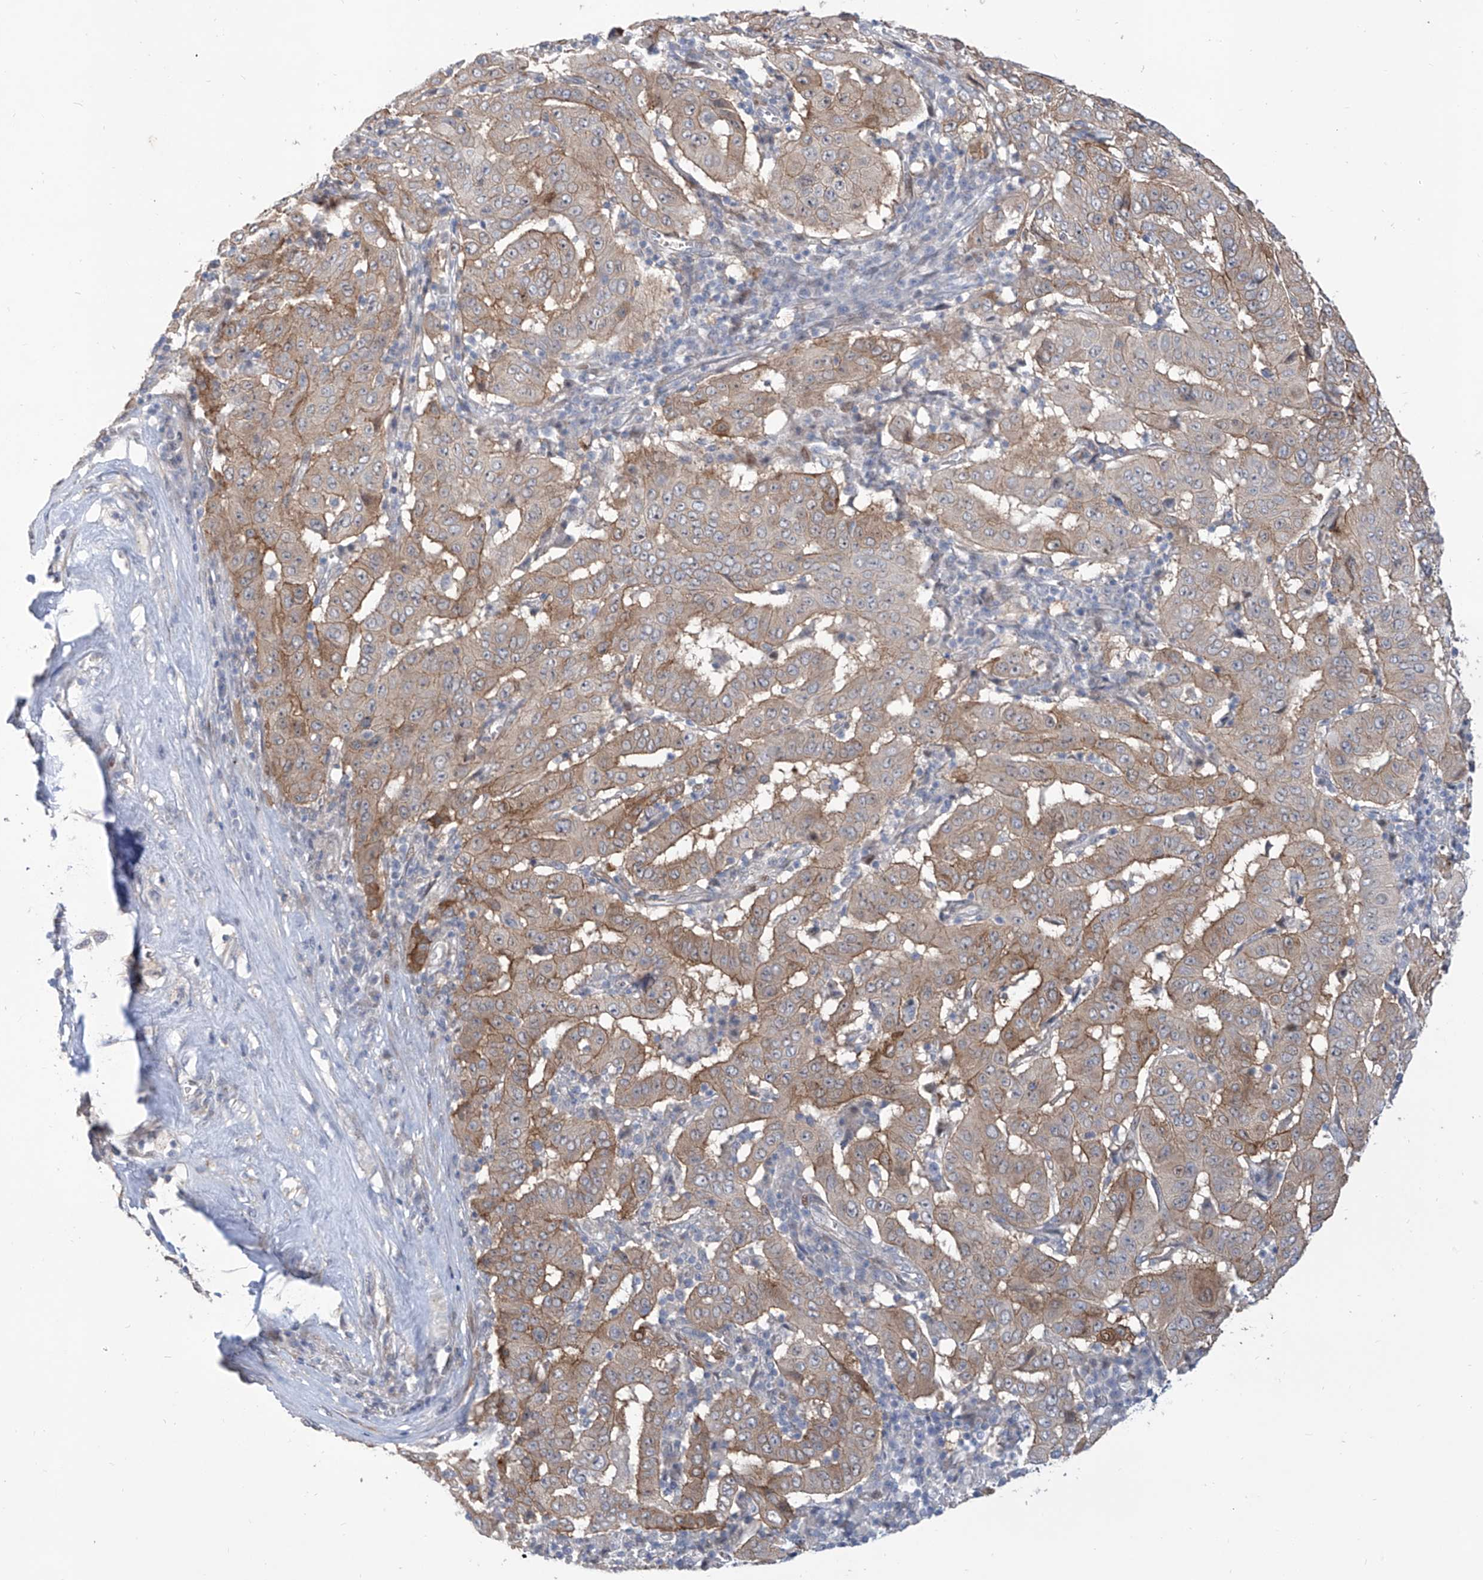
{"staining": {"intensity": "moderate", "quantity": "25%-75%", "location": "cytoplasmic/membranous"}, "tissue": "pancreatic cancer", "cell_type": "Tumor cells", "image_type": "cancer", "snomed": [{"axis": "morphology", "description": "Adenocarcinoma, NOS"}, {"axis": "topography", "description": "Pancreas"}], "caption": "An immunohistochemistry (IHC) micrograph of neoplastic tissue is shown. Protein staining in brown labels moderate cytoplasmic/membranous positivity in pancreatic cancer within tumor cells. Ihc stains the protein in brown and the nuclei are stained blue.", "gene": "LRRC1", "patient": {"sex": "male", "age": 63}}